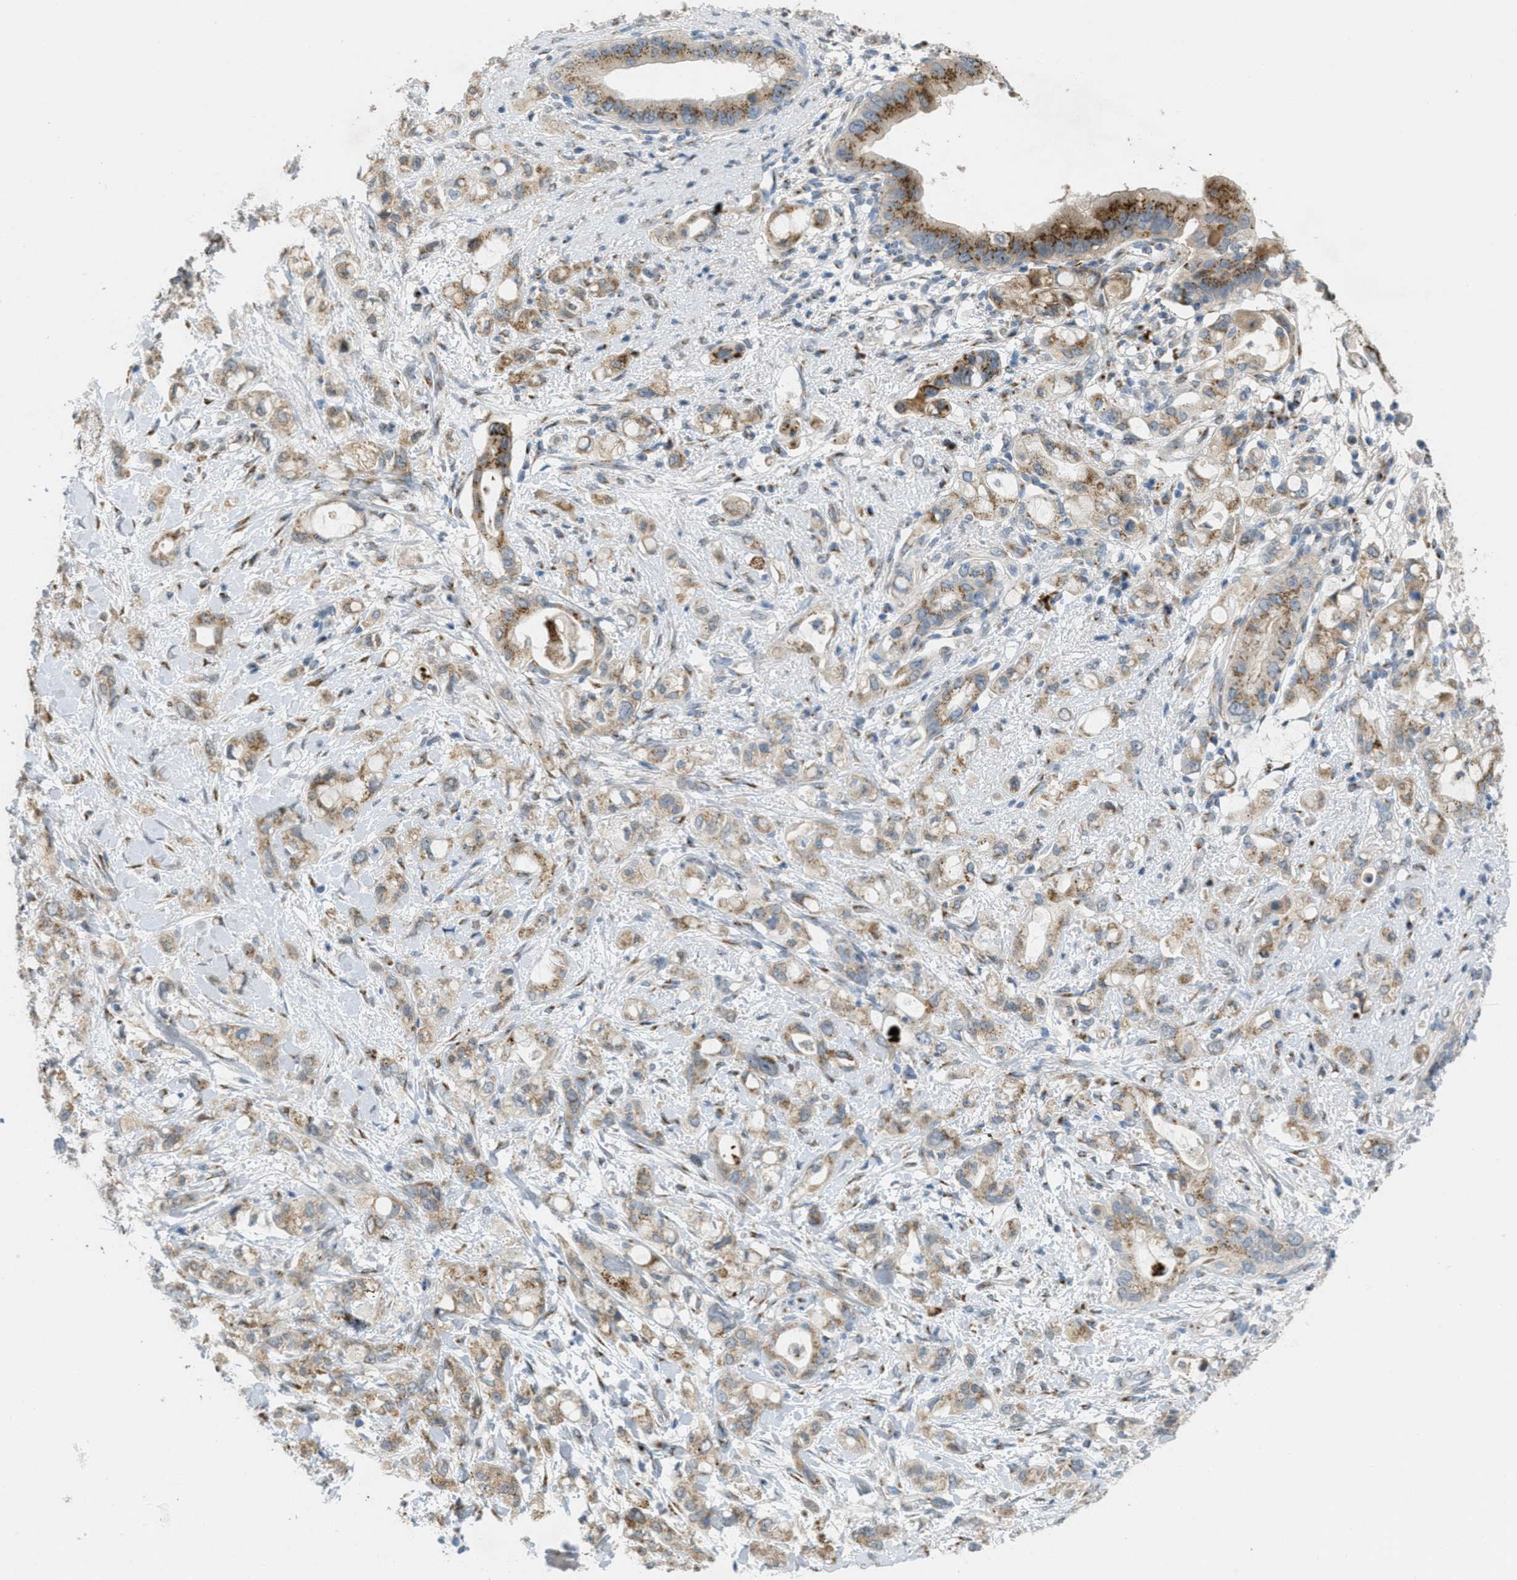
{"staining": {"intensity": "moderate", "quantity": ">75%", "location": "cytoplasmic/membranous"}, "tissue": "pancreatic cancer", "cell_type": "Tumor cells", "image_type": "cancer", "snomed": [{"axis": "morphology", "description": "Adenocarcinoma, NOS"}, {"axis": "topography", "description": "Pancreas"}], "caption": "Tumor cells reveal medium levels of moderate cytoplasmic/membranous expression in about >75% of cells in pancreatic cancer.", "gene": "ZFPL1", "patient": {"sex": "female", "age": 56}}